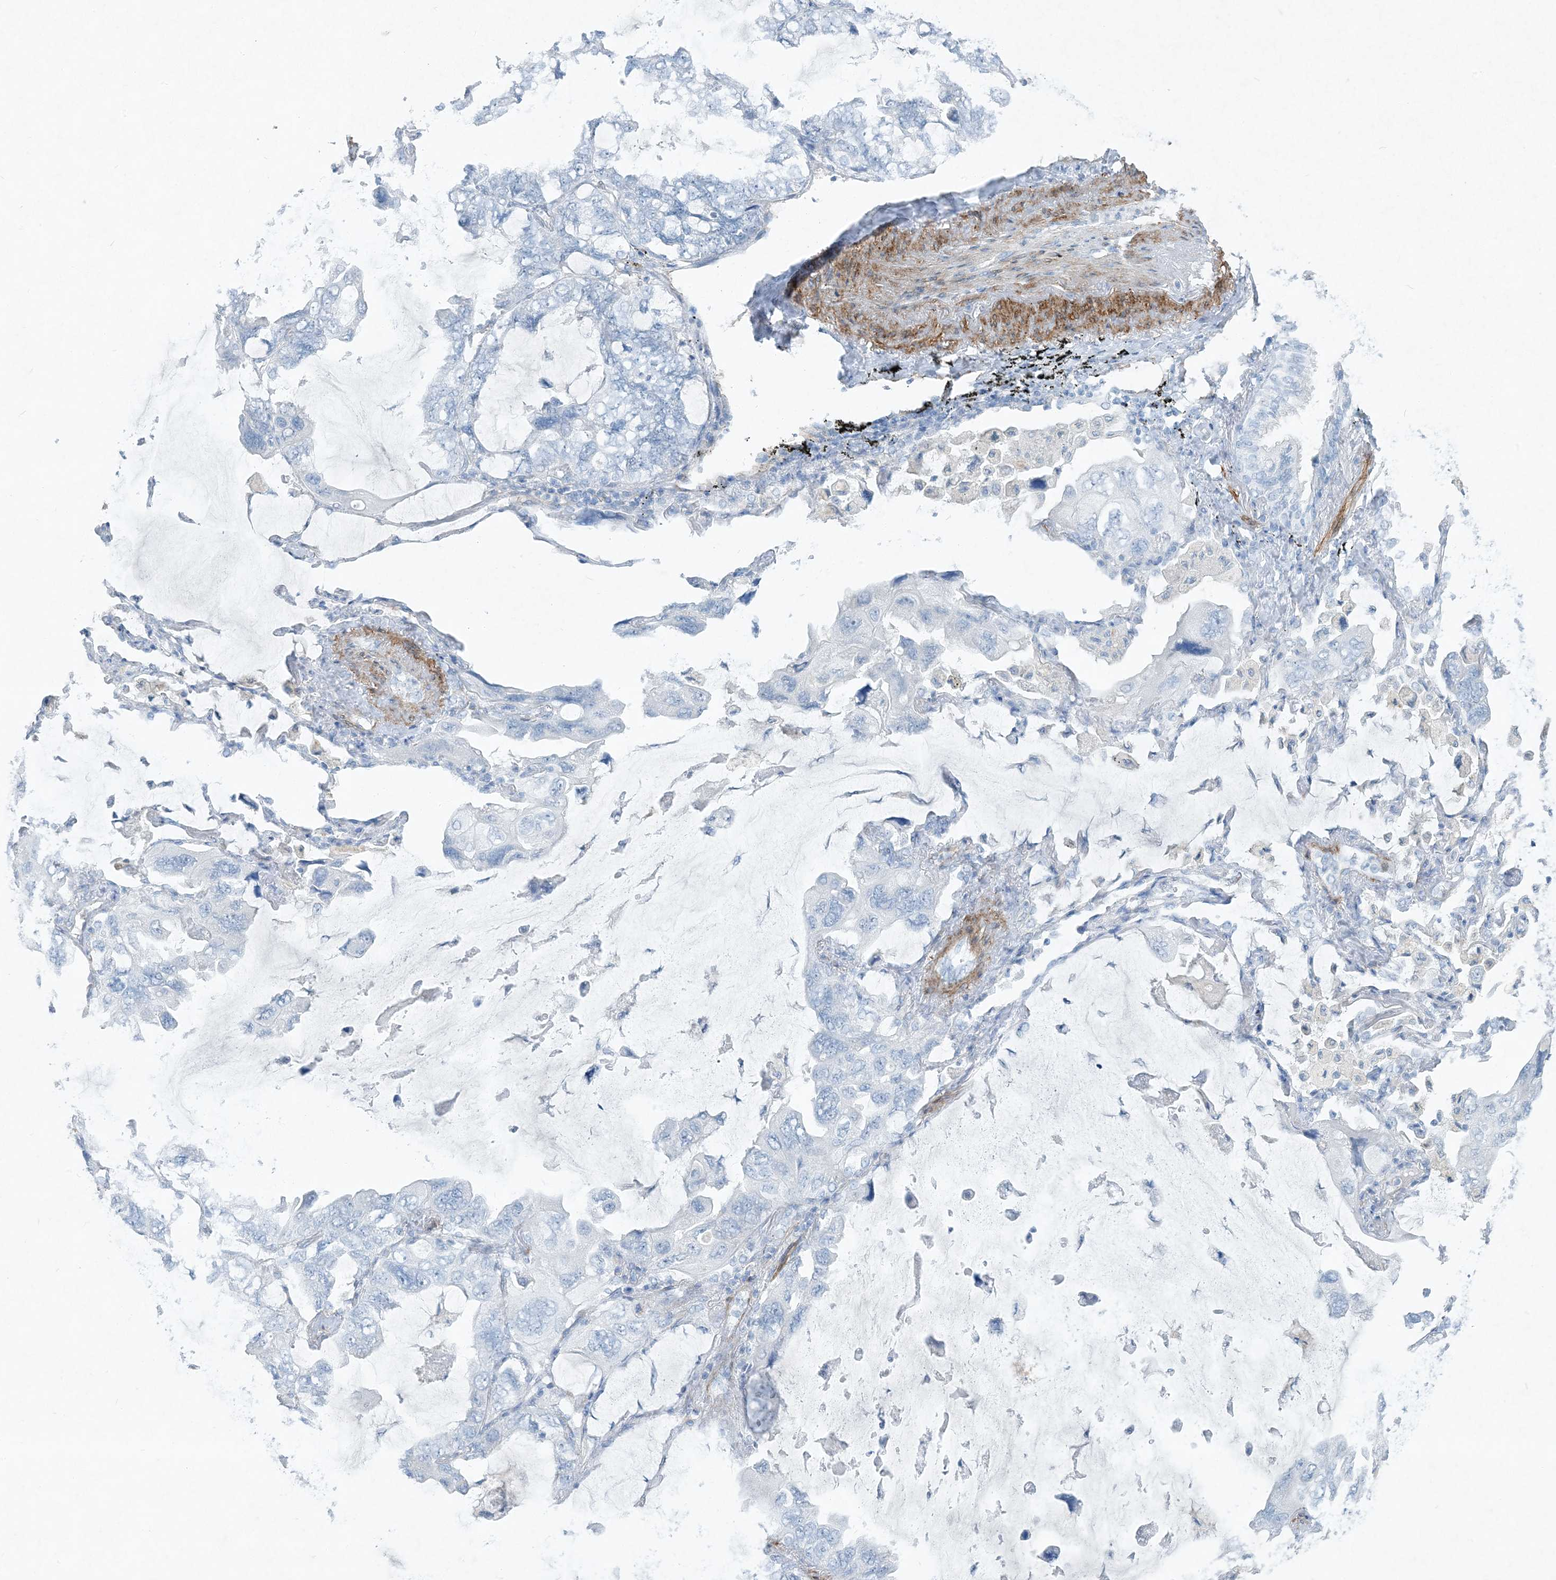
{"staining": {"intensity": "negative", "quantity": "none", "location": "none"}, "tissue": "lung cancer", "cell_type": "Tumor cells", "image_type": "cancer", "snomed": [{"axis": "morphology", "description": "Squamous cell carcinoma, NOS"}, {"axis": "topography", "description": "Lung"}], "caption": "Lung cancer stained for a protein using immunohistochemistry (IHC) shows no positivity tumor cells.", "gene": "PGM5", "patient": {"sex": "female", "age": 73}}